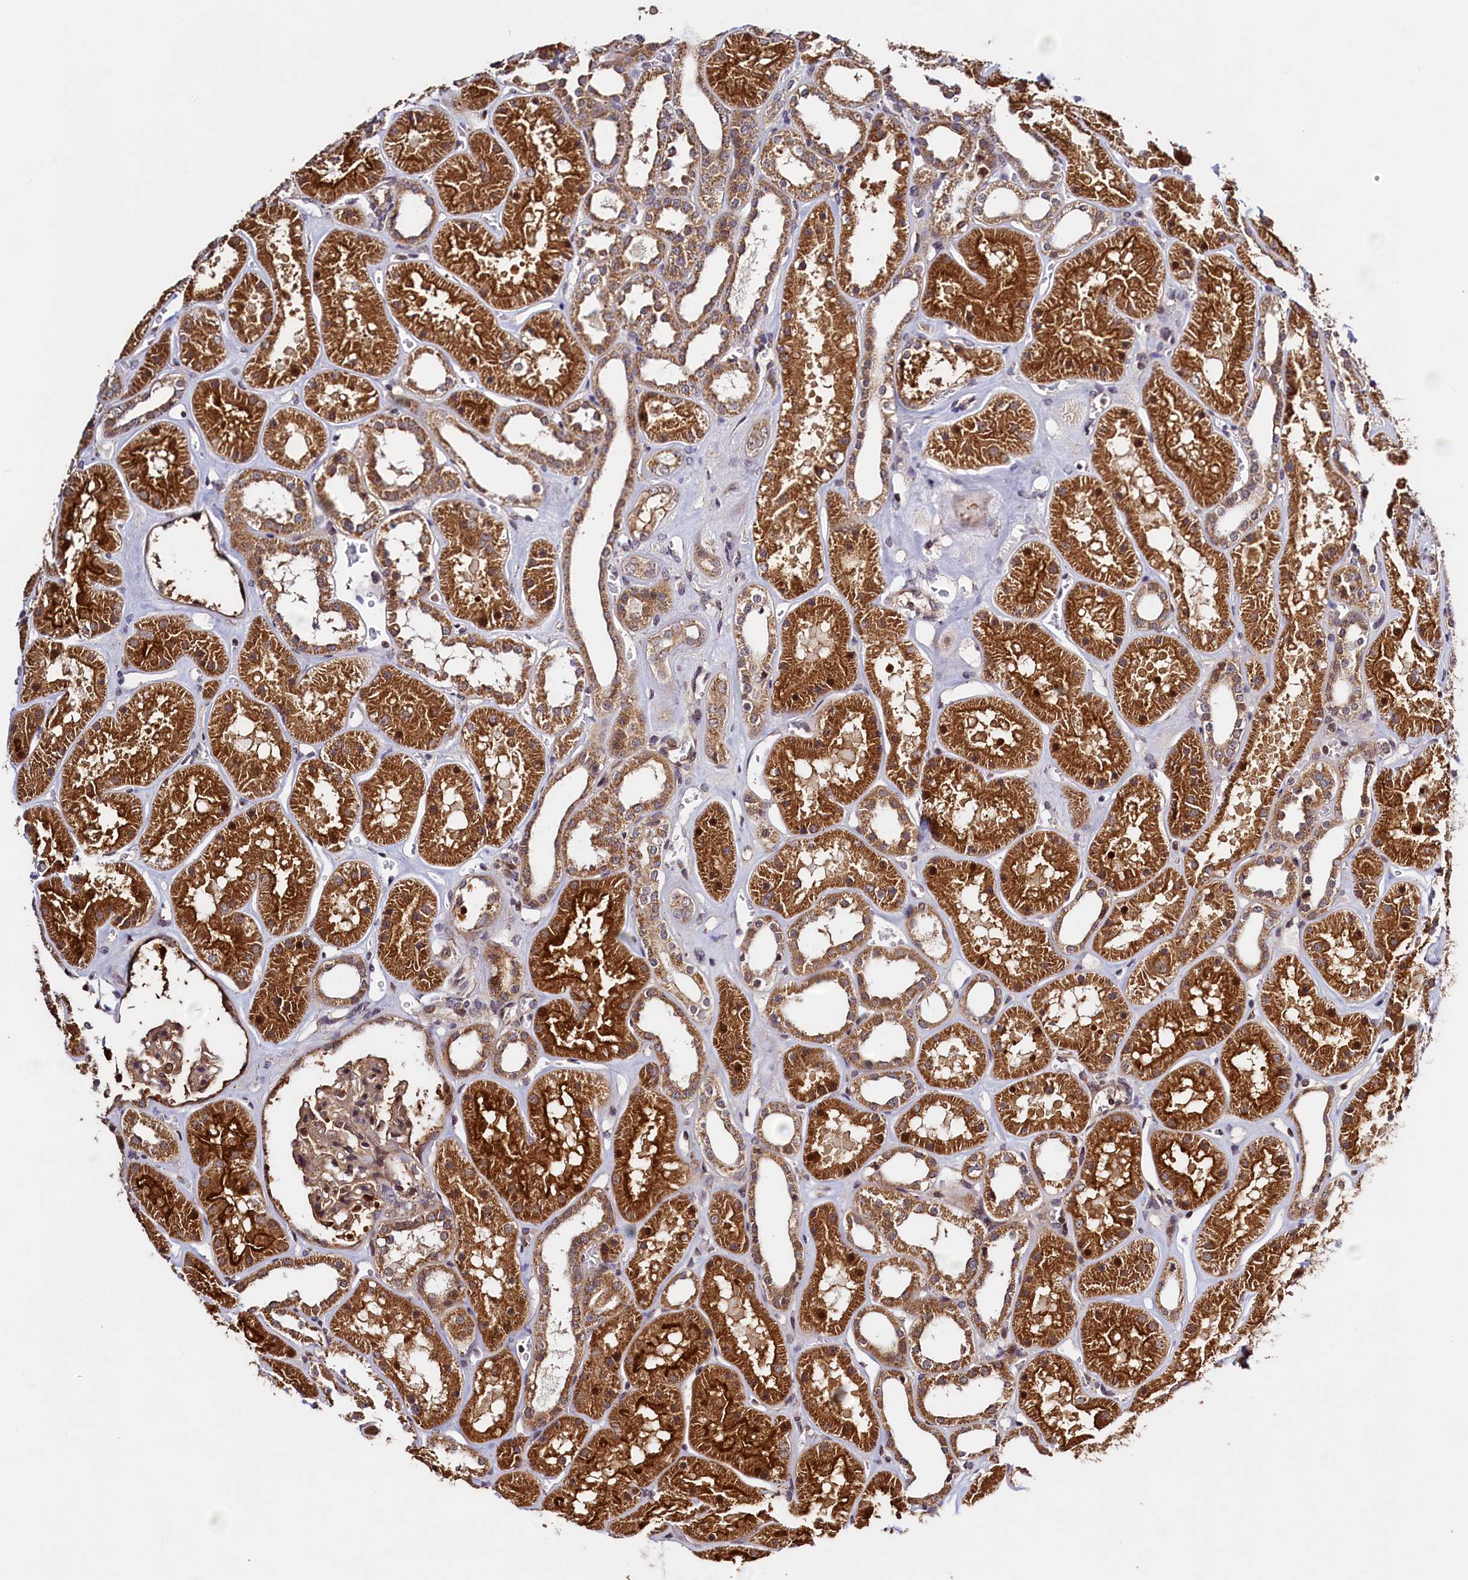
{"staining": {"intensity": "moderate", "quantity": ">75%", "location": "cytoplasmic/membranous,nuclear"}, "tissue": "kidney", "cell_type": "Cells in glomeruli", "image_type": "normal", "snomed": [{"axis": "morphology", "description": "Normal tissue, NOS"}, {"axis": "topography", "description": "Kidney"}], "caption": "The photomicrograph exhibits staining of normal kidney, revealing moderate cytoplasmic/membranous,nuclear protein expression (brown color) within cells in glomeruli.", "gene": "RBFA", "patient": {"sex": "female", "age": 41}}